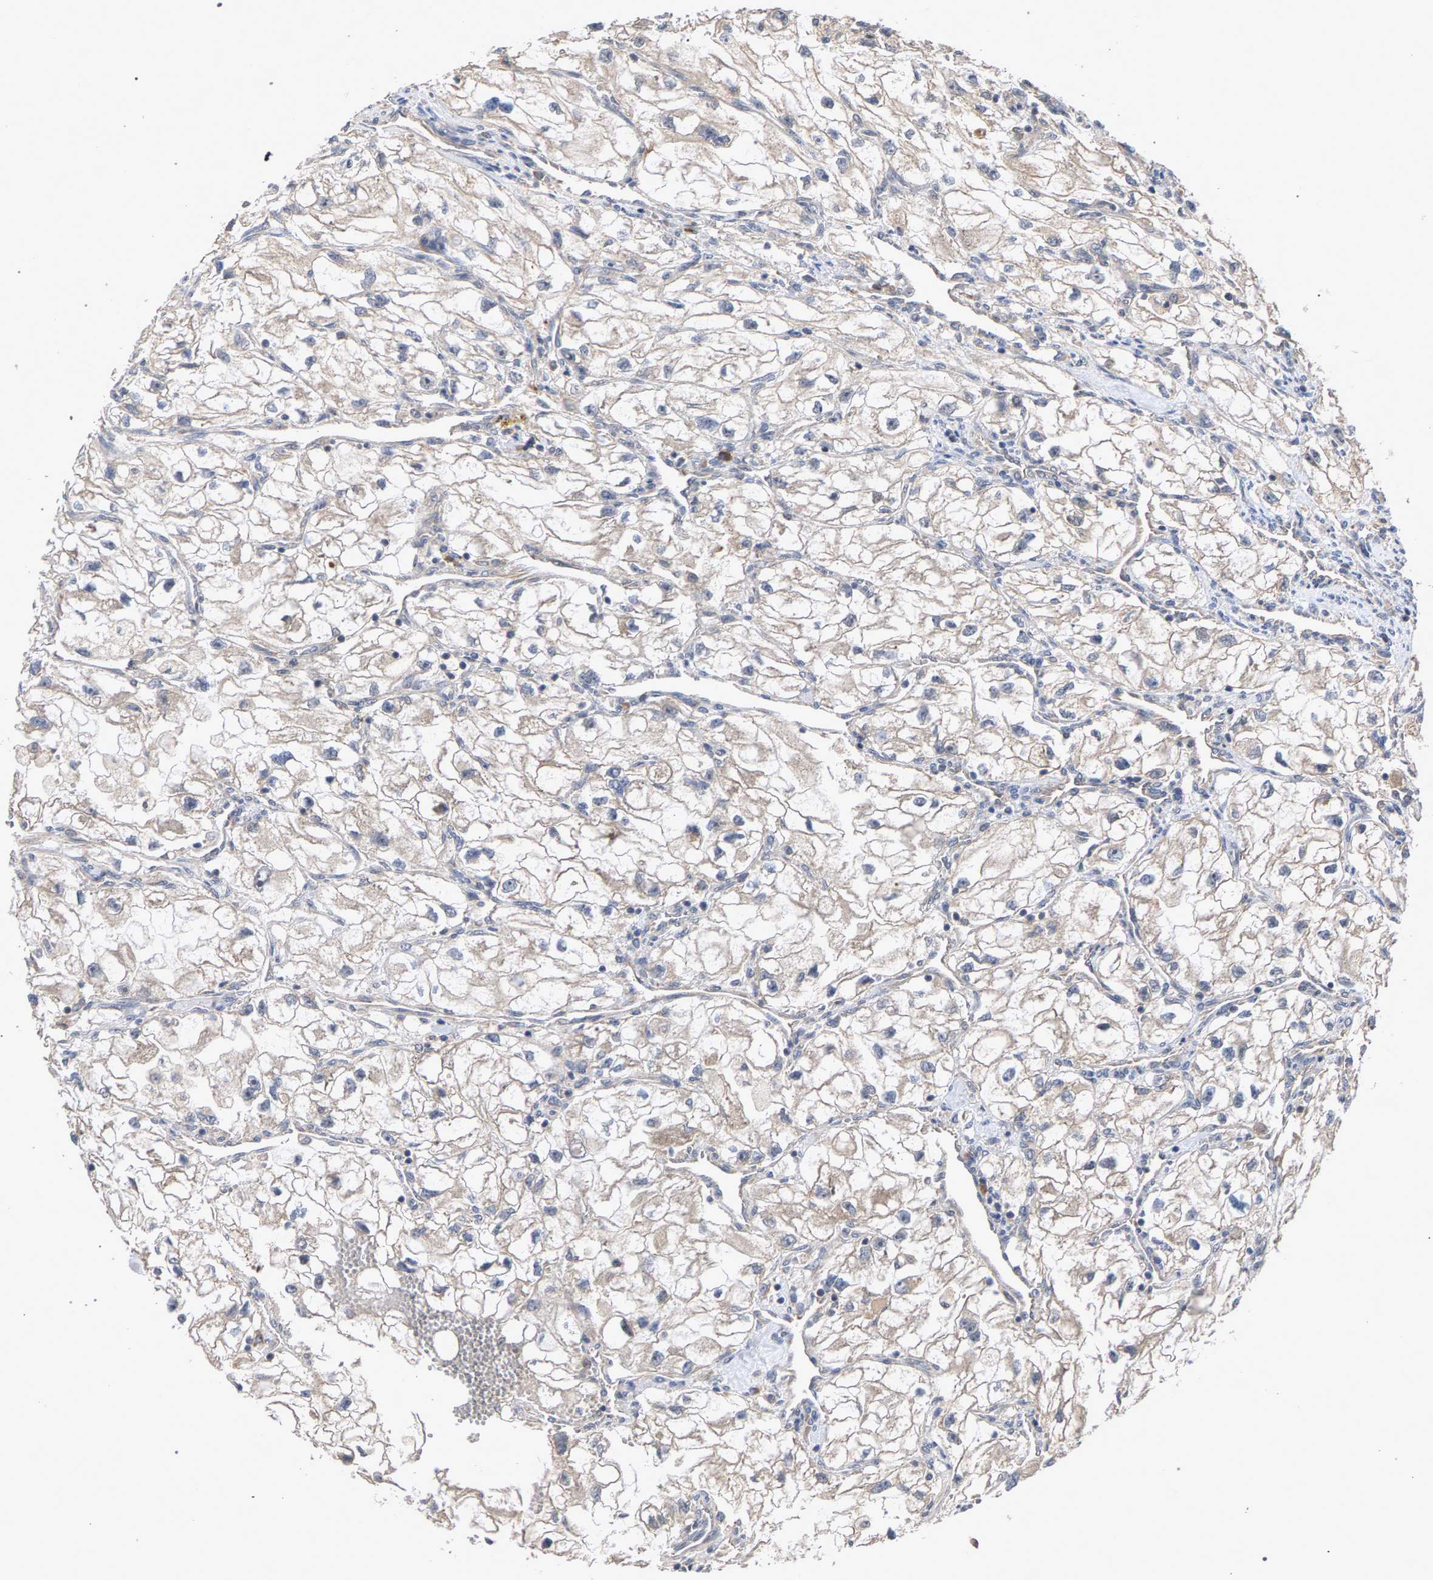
{"staining": {"intensity": "negative", "quantity": "none", "location": "none"}, "tissue": "renal cancer", "cell_type": "Tumor cells", "image_type": "cancer", "snomed": [{"axis": "morphology", "description": "Adenocarcinoma, NOS"}, {"axis": "topography", "description": "Kidney"}], "caption": "Immunohistochemistry micrograph of neoplastic tissue: human adenocarcinoma (renal) stained with DAB demonstrates no significant protein expression in tumor cells.", "gene": "SLC4A4", "patient": {"sex": "female", "age": 70}}